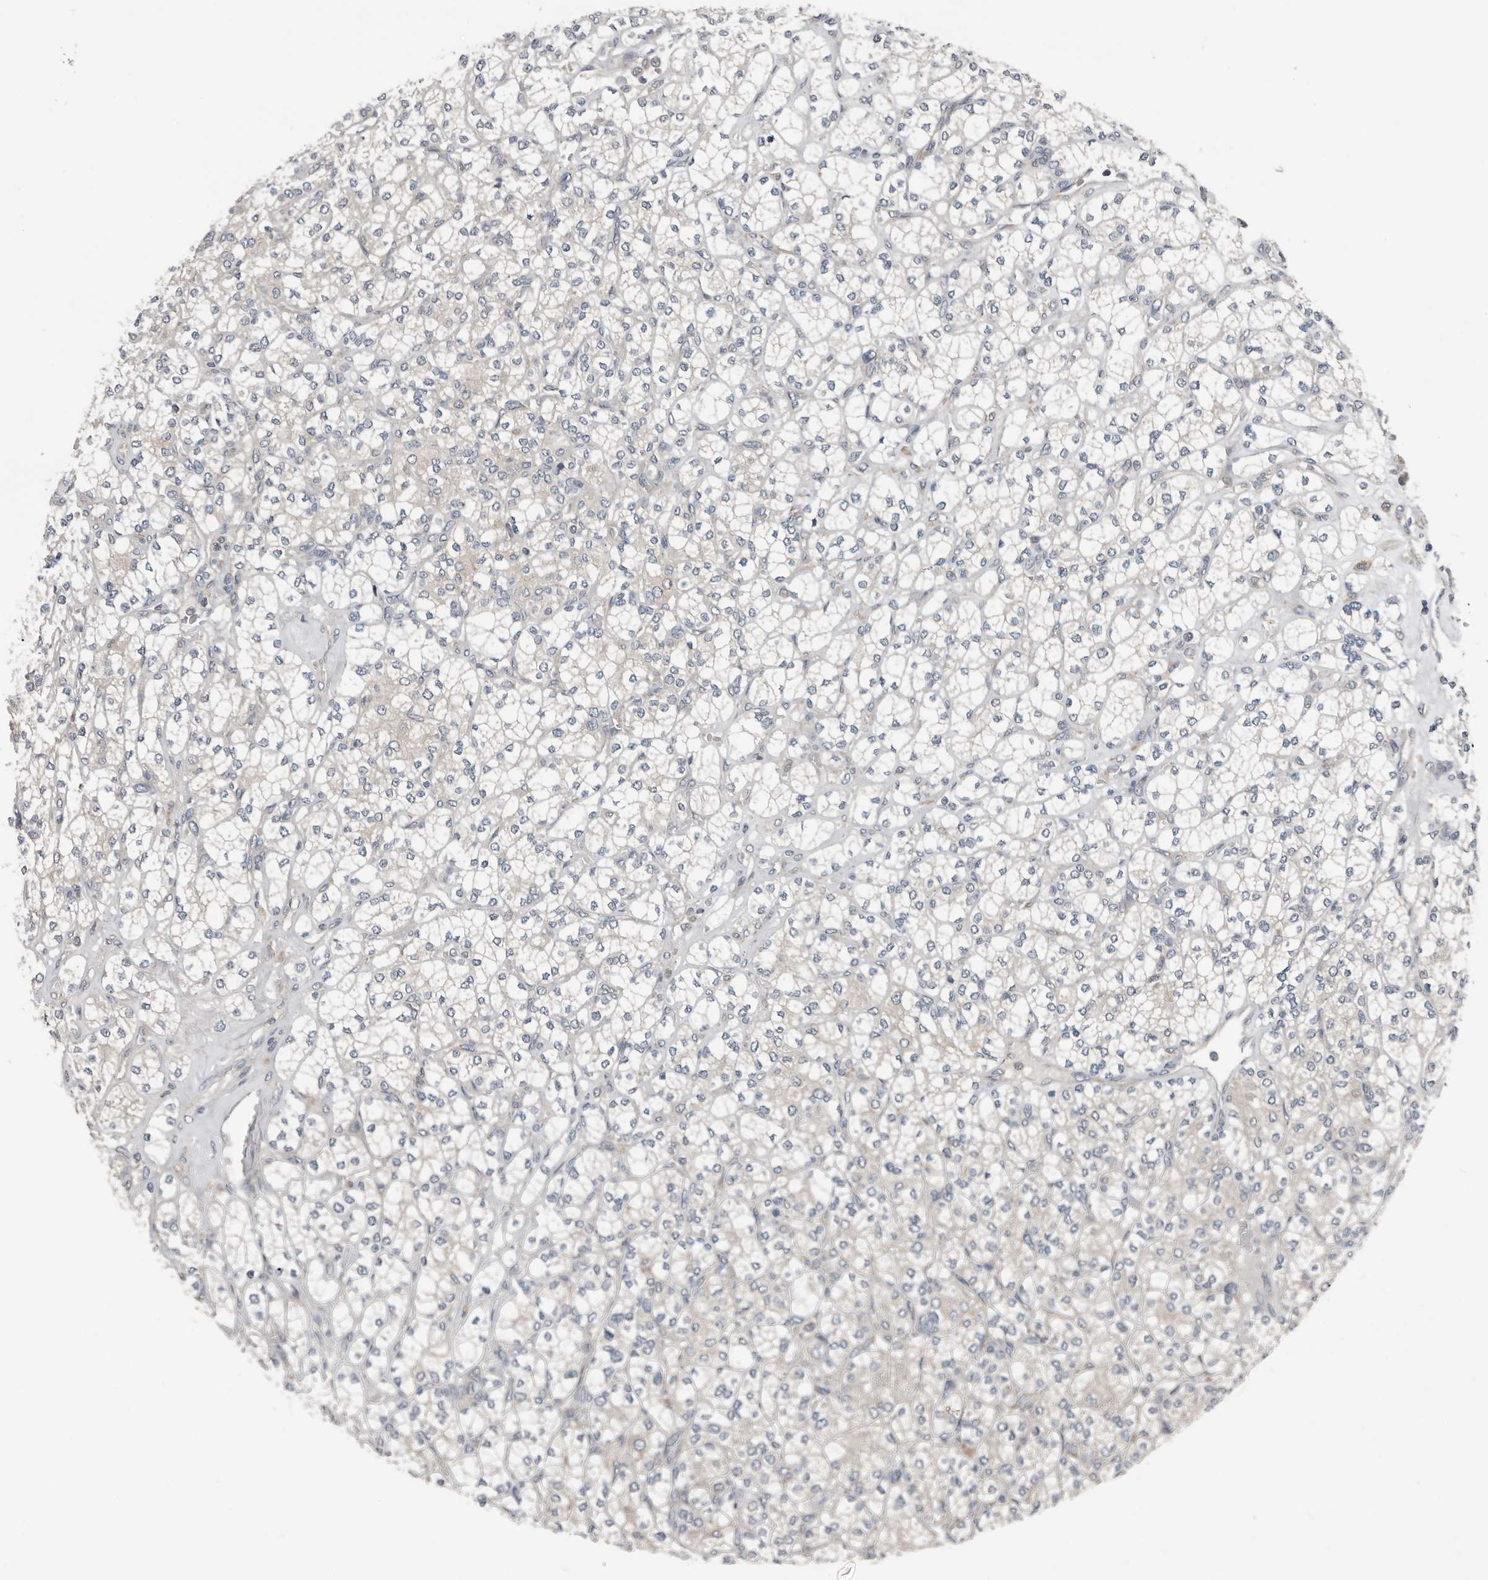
{"staining": {"intensity": "negative", "quantity": "none", "location": "none"}, "tissue": "renal cancer", "cell_type": "Tumor cells", "image_type": "cancer", "snomed": [{"axis": "morphology", "description": "Adenocarcinoma, NOS"}, {"axis": "topography", "description": "Kidney"}], "caption": "DAB (3,3'-diaminobenzidine) immunohistochemical staining of renal cancer displays no significant positivity in tumor cells.", "gene": "TMEM199", "patient": {"sex": "male", "age": 77}}